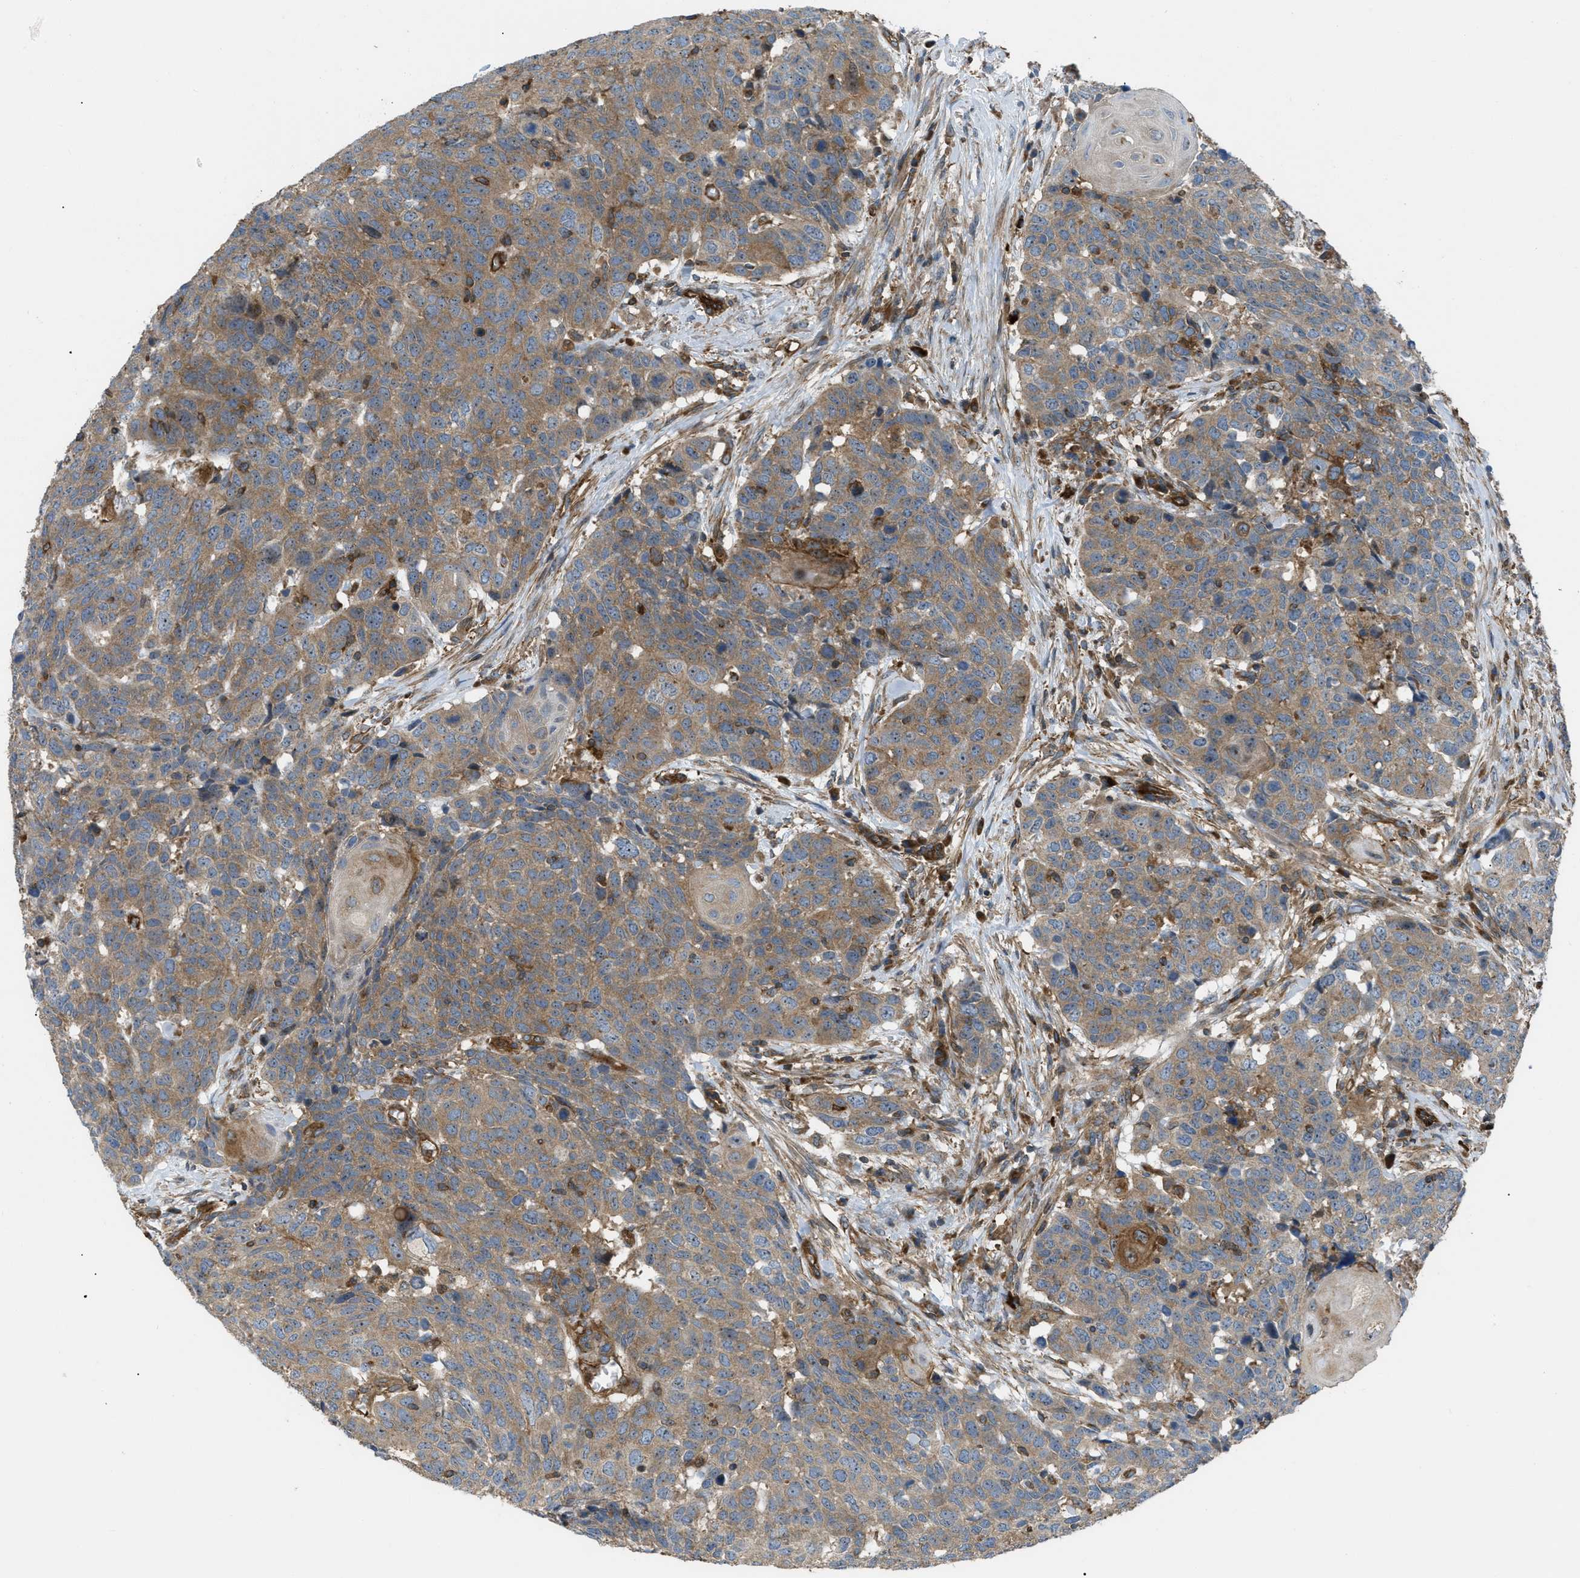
{"staining": {"intensity": "moderate", "quantity": ">75%", "location": "cytoplasmic/membranous"}, "tissue": "head and neck cancer", "cell_type": "Tumor cells", "image_type": "cancer", "snomed": [{"axis": "morphology", "description": "Squamous cell carcinoma, NOS"}, {"axis": "topography", "description": "Head-Neck"}], "caption": "A medium amount of moderate cytoplasmic/membranous expression is seen in approximately >75% of tumor cells in squamous cell carcinoma (head and neck) tissue.", "gene": "ATP2A3", "patient": {"sex": "male", "age": 66}}